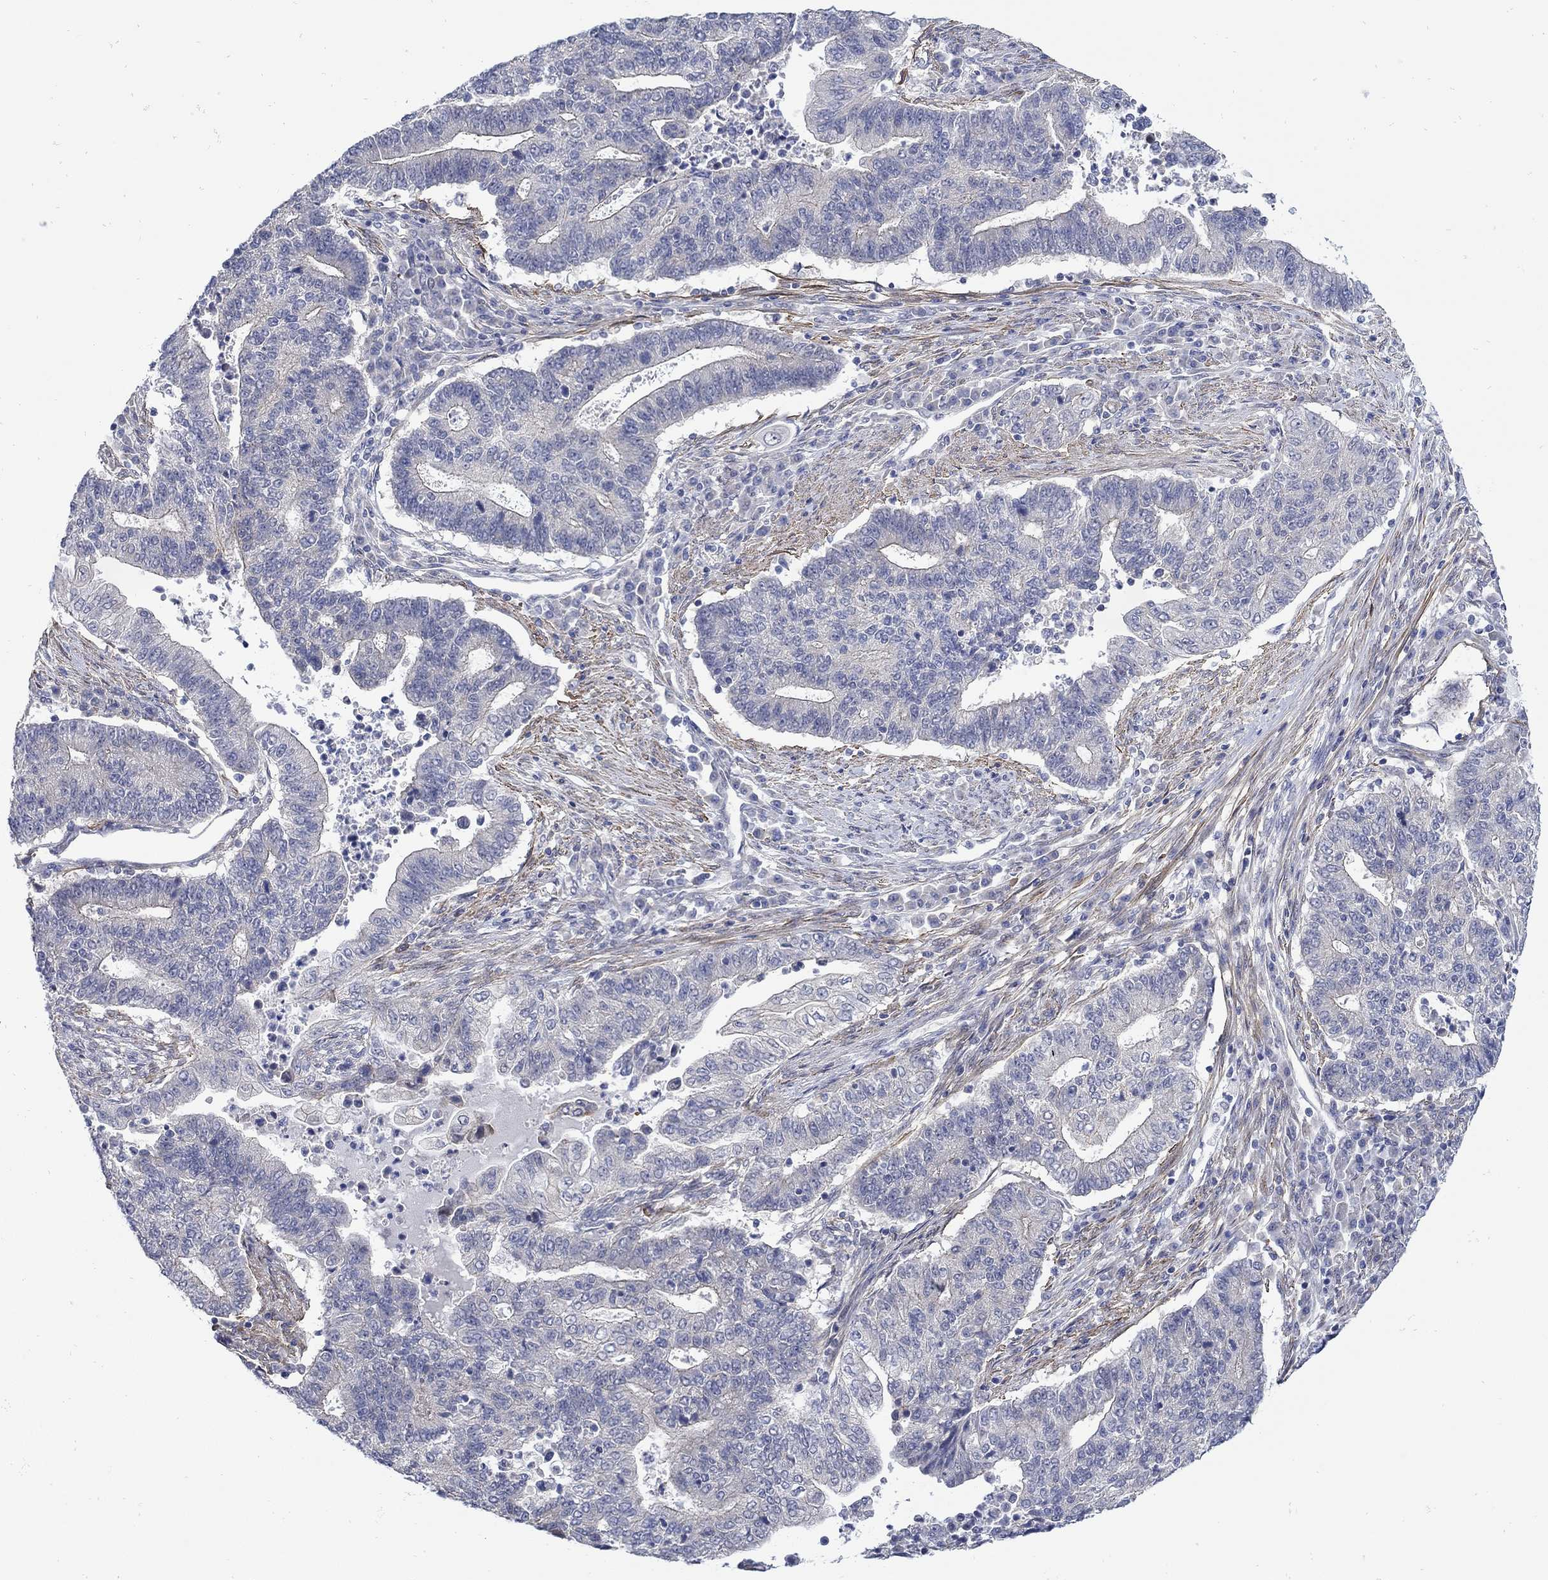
{"staining": {"intensity": "negative", "quantity": "none", "location": "none"}, "tissue": "endometrial cancer", "cell_type": "Tumor cells", "image_type": "cancer", "snomed": [{"axis": "morphology", "description": "Adenocarcinoma, NOS"}, {"axis": "topography", "description": "Uterus"}, {"axis": "topography", "description": "Endometrium"}], "caption": "High power microscopy histopathology image of an immunohistochemistry photomicrograph of endometrial cancer, revealing no significant expression in tumor cells.", "gene": "SCN7A", "patient": {"sex": "female", "age": 54}}